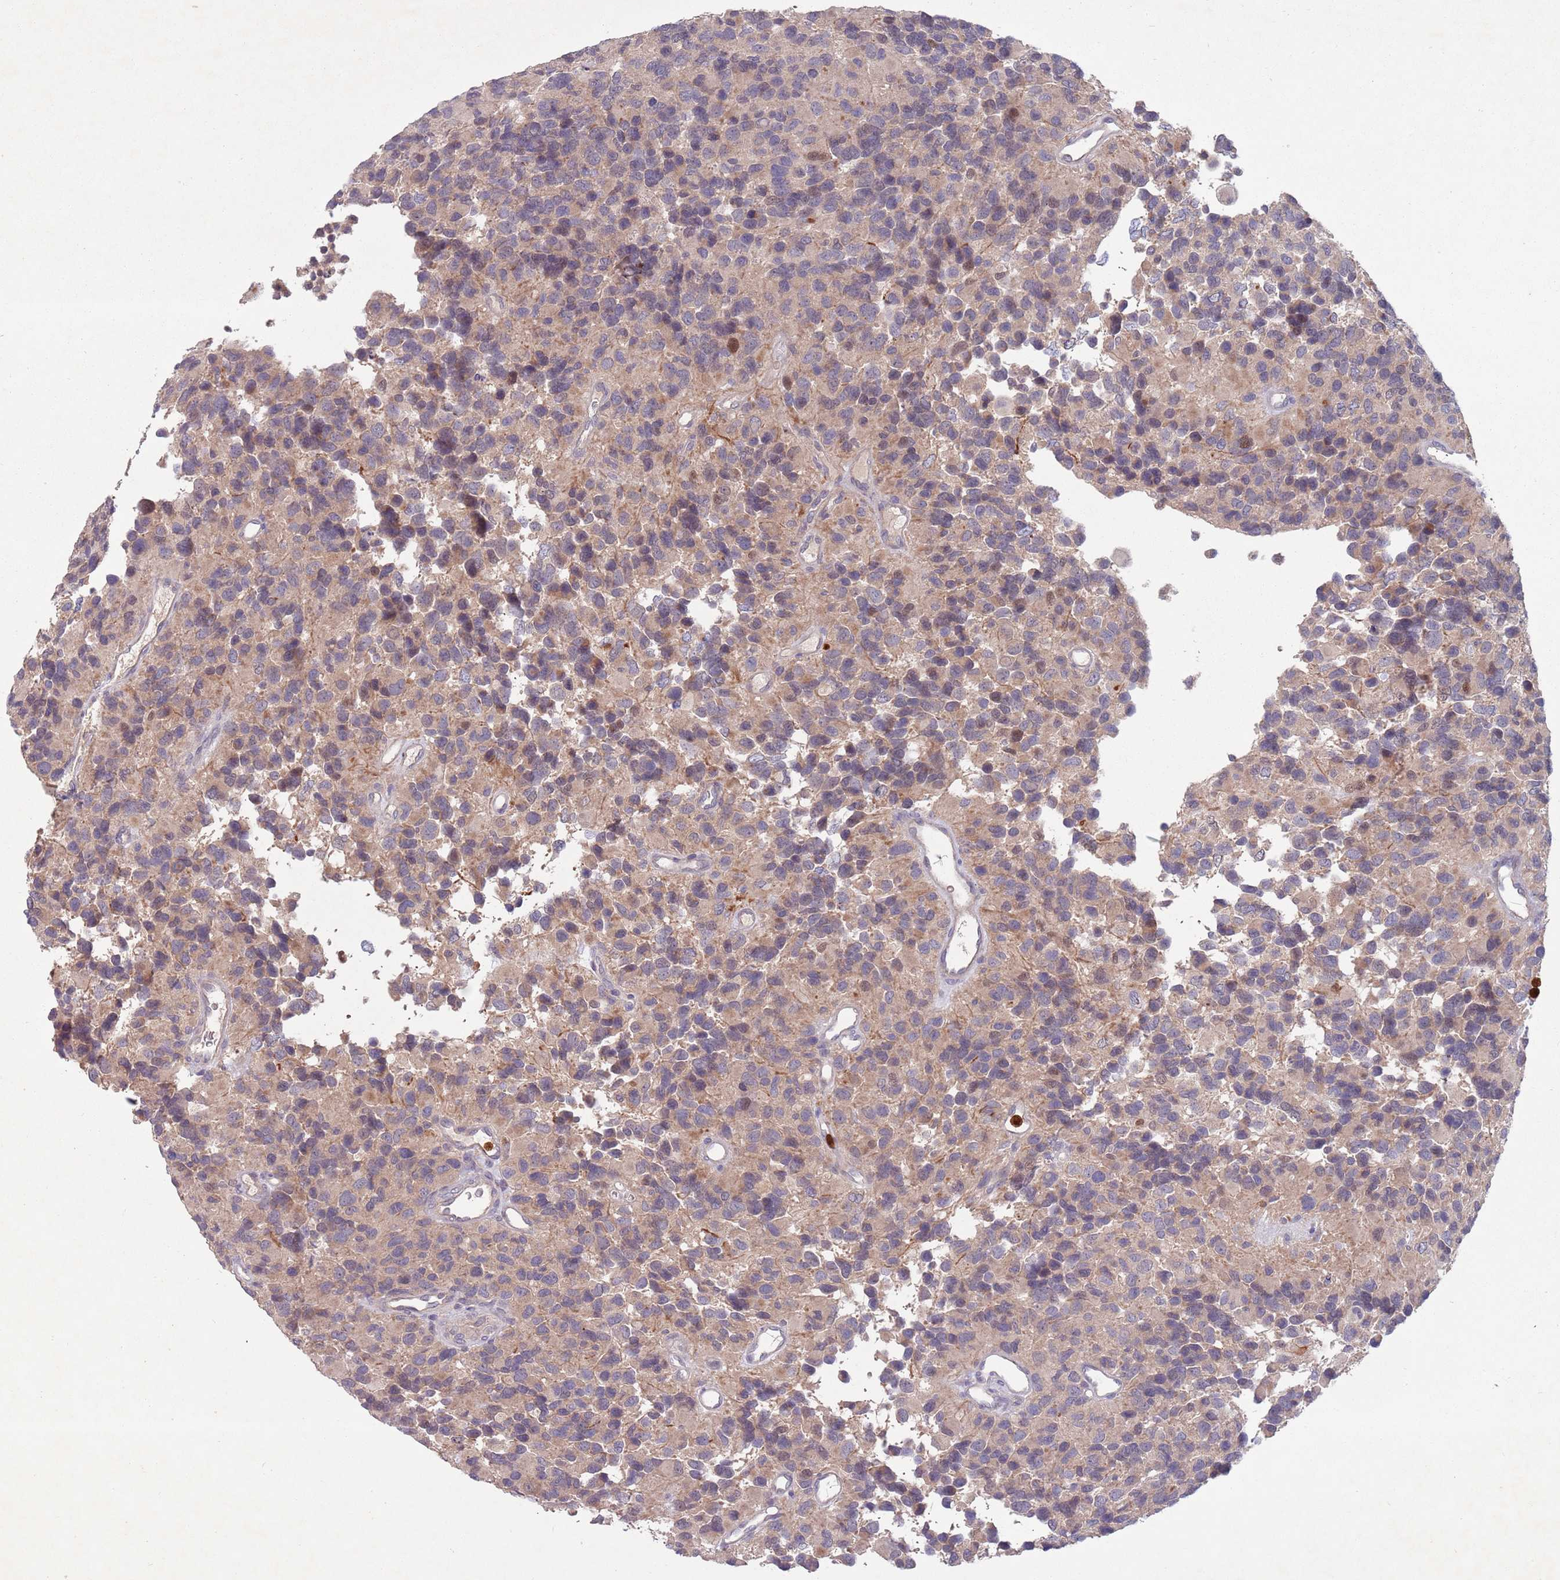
{"staining": {"intensity": "weak", "quantity": "<25%", "location": "cytoplasmic/membranous"}, "tissue": "glioma", "cell_type": "Tumor cells", "image_type": "cancer", "snomed": [{"axis": "morphology", "description": "Glioma, malignant, High grade"}, {"axis": "topography", "description": "Brain"}], "caption": "Immunohistochemistry (IHC) photomicrograph of neoplastic tissue: human glioma stained with DAB demonstrates no significant protein expression in tumor cells.", "gene": "TYW1", "patient": {"sex": "male", "age": 77}}